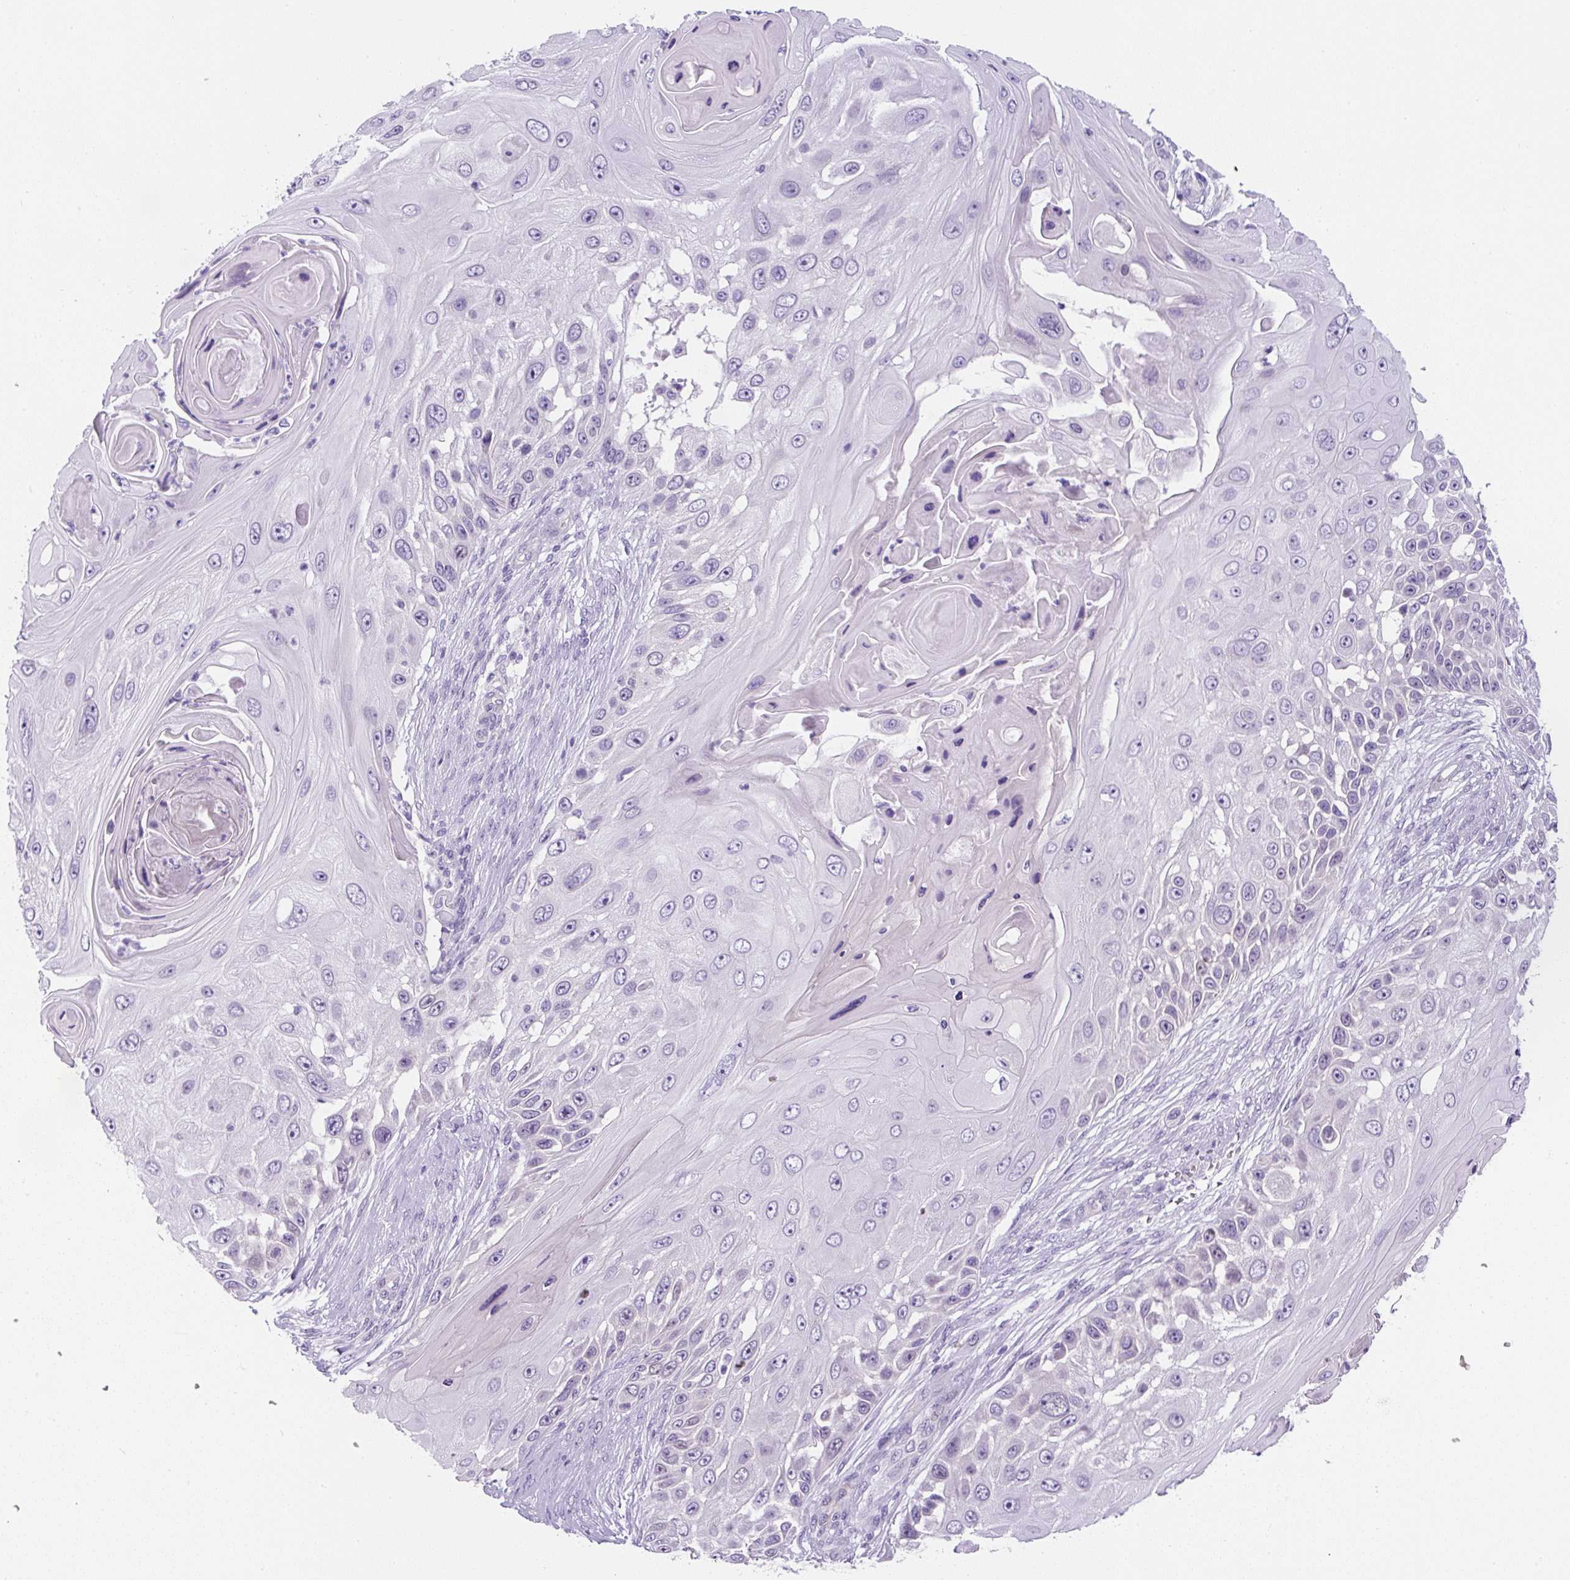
{"staining": {"intensity": "negative", "quantity": "none", "location": "none"}, "tissue": "skin cancer", "cell_type": "Tumor cells", "image_type": "cancer", "snomed": [{"axis": "morphology", "description": "Squamous cell carcinoma, NOS"}, {"axis": "topography", "description": "Skin"}], "caption": "DAB immunohistochemical staining of skin cancer demonstrates no significant staining in tumor cells. Nuclei are stained in blue.", "gene": "ADAMTS19", "patient": {"sex": "female", "age": 44}}